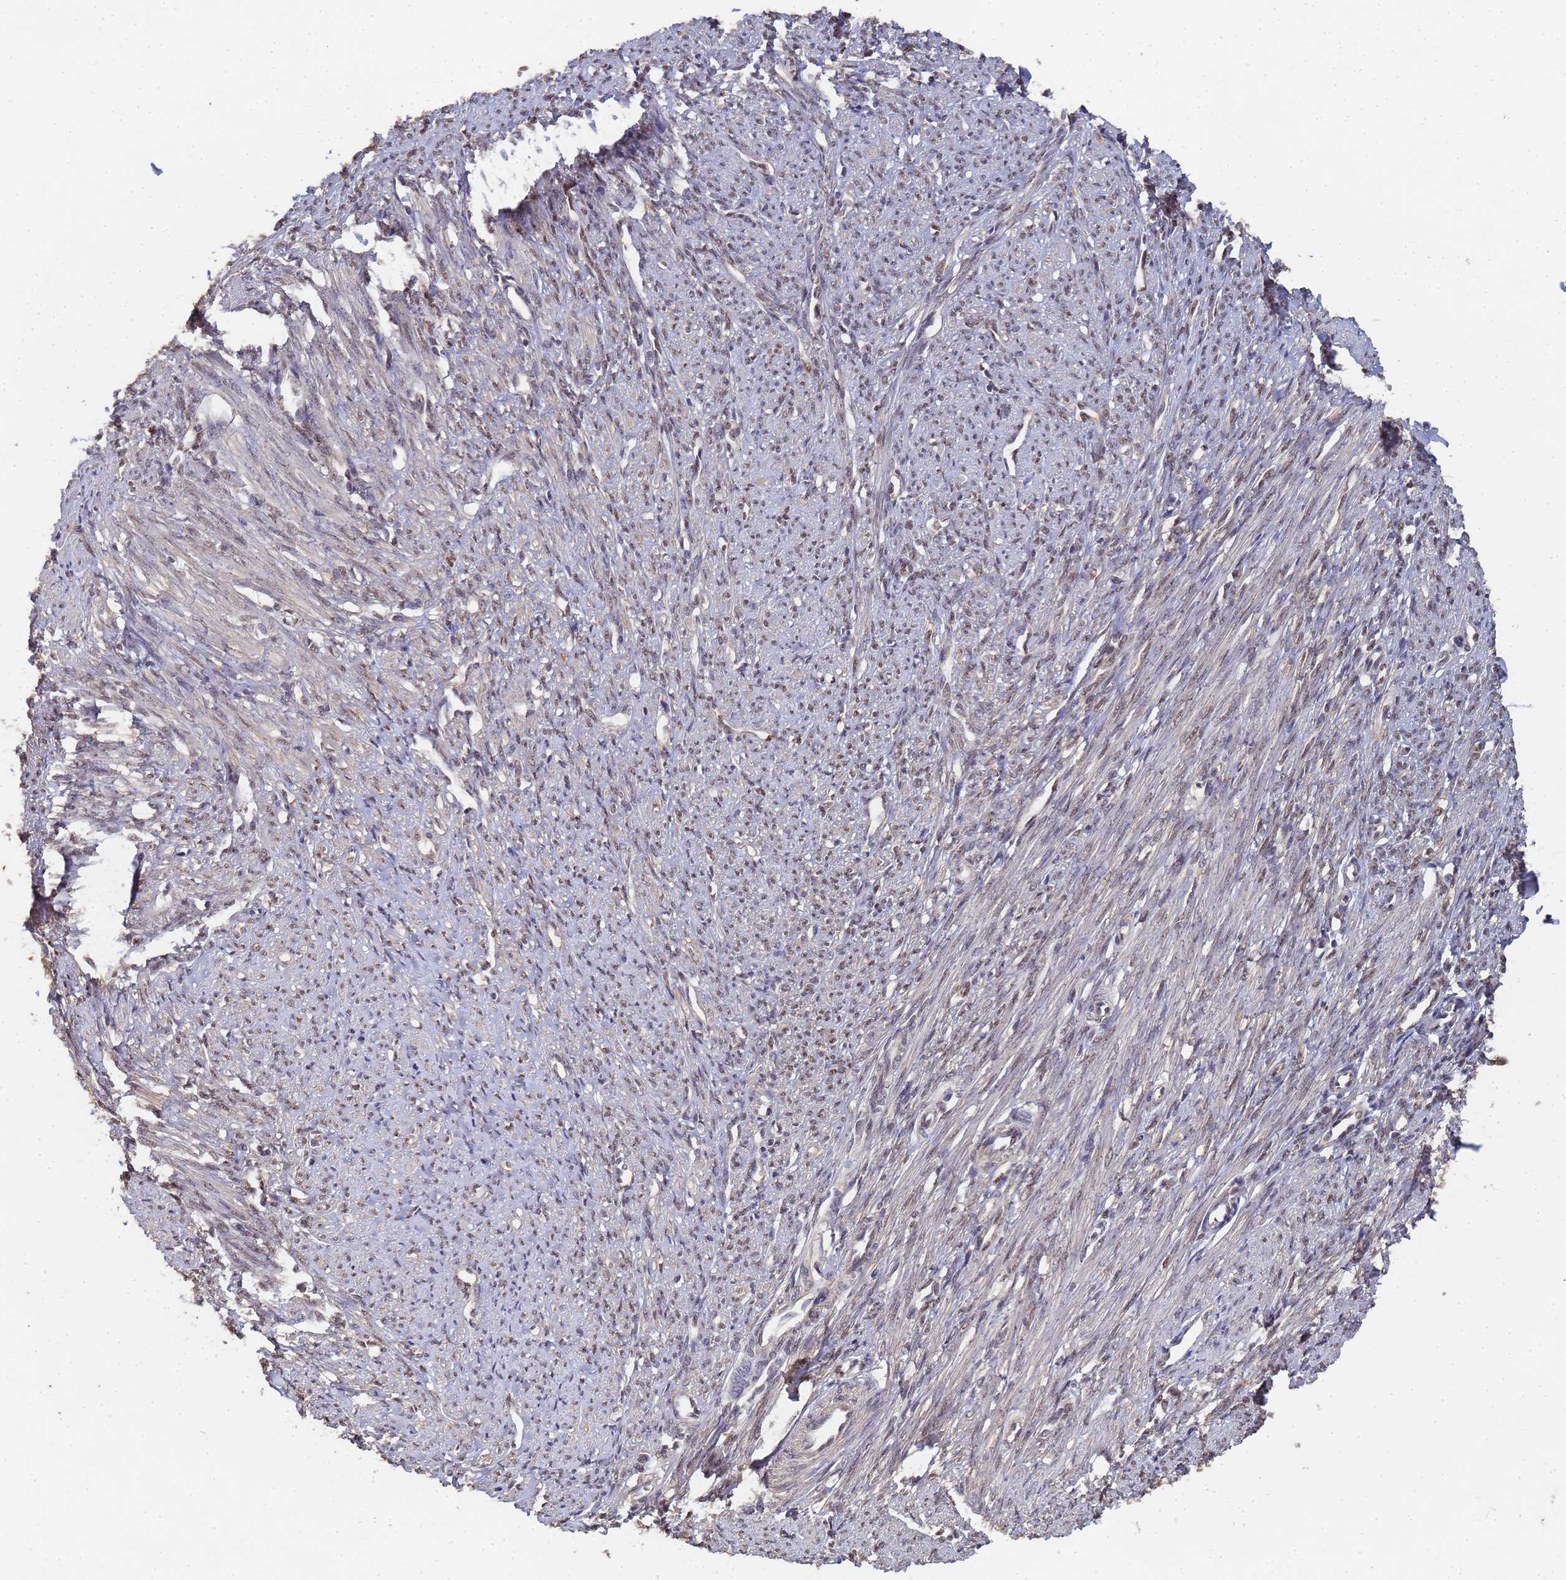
{"staining": {"intensity": "weak", "quantity": "<25%", "location": "cytoplasmic/membranous,nuclear"}, "tissue": "smooth muscle", "cell_type": "Smooth muscle cells", "image_type": "normal", "snomed": [{"axis": "morphology", "description": "Normal tissue, NOS"}, {"axis": "topography", "description": "Smooth muscle"}, {"axis": "topography", "description": "Uterus"}], "caption": "A histopathology image of smooth muscle stained for a protein reveals no brown staining in smooth muscle cells. (DAB (3,3'-diaminobenzidine) immunohistochemistry (IHC) visualized using brightfield microscopy, high magnification).", "gene": "SECISBP2", "patient": {"sex": "female", "age": 59}}